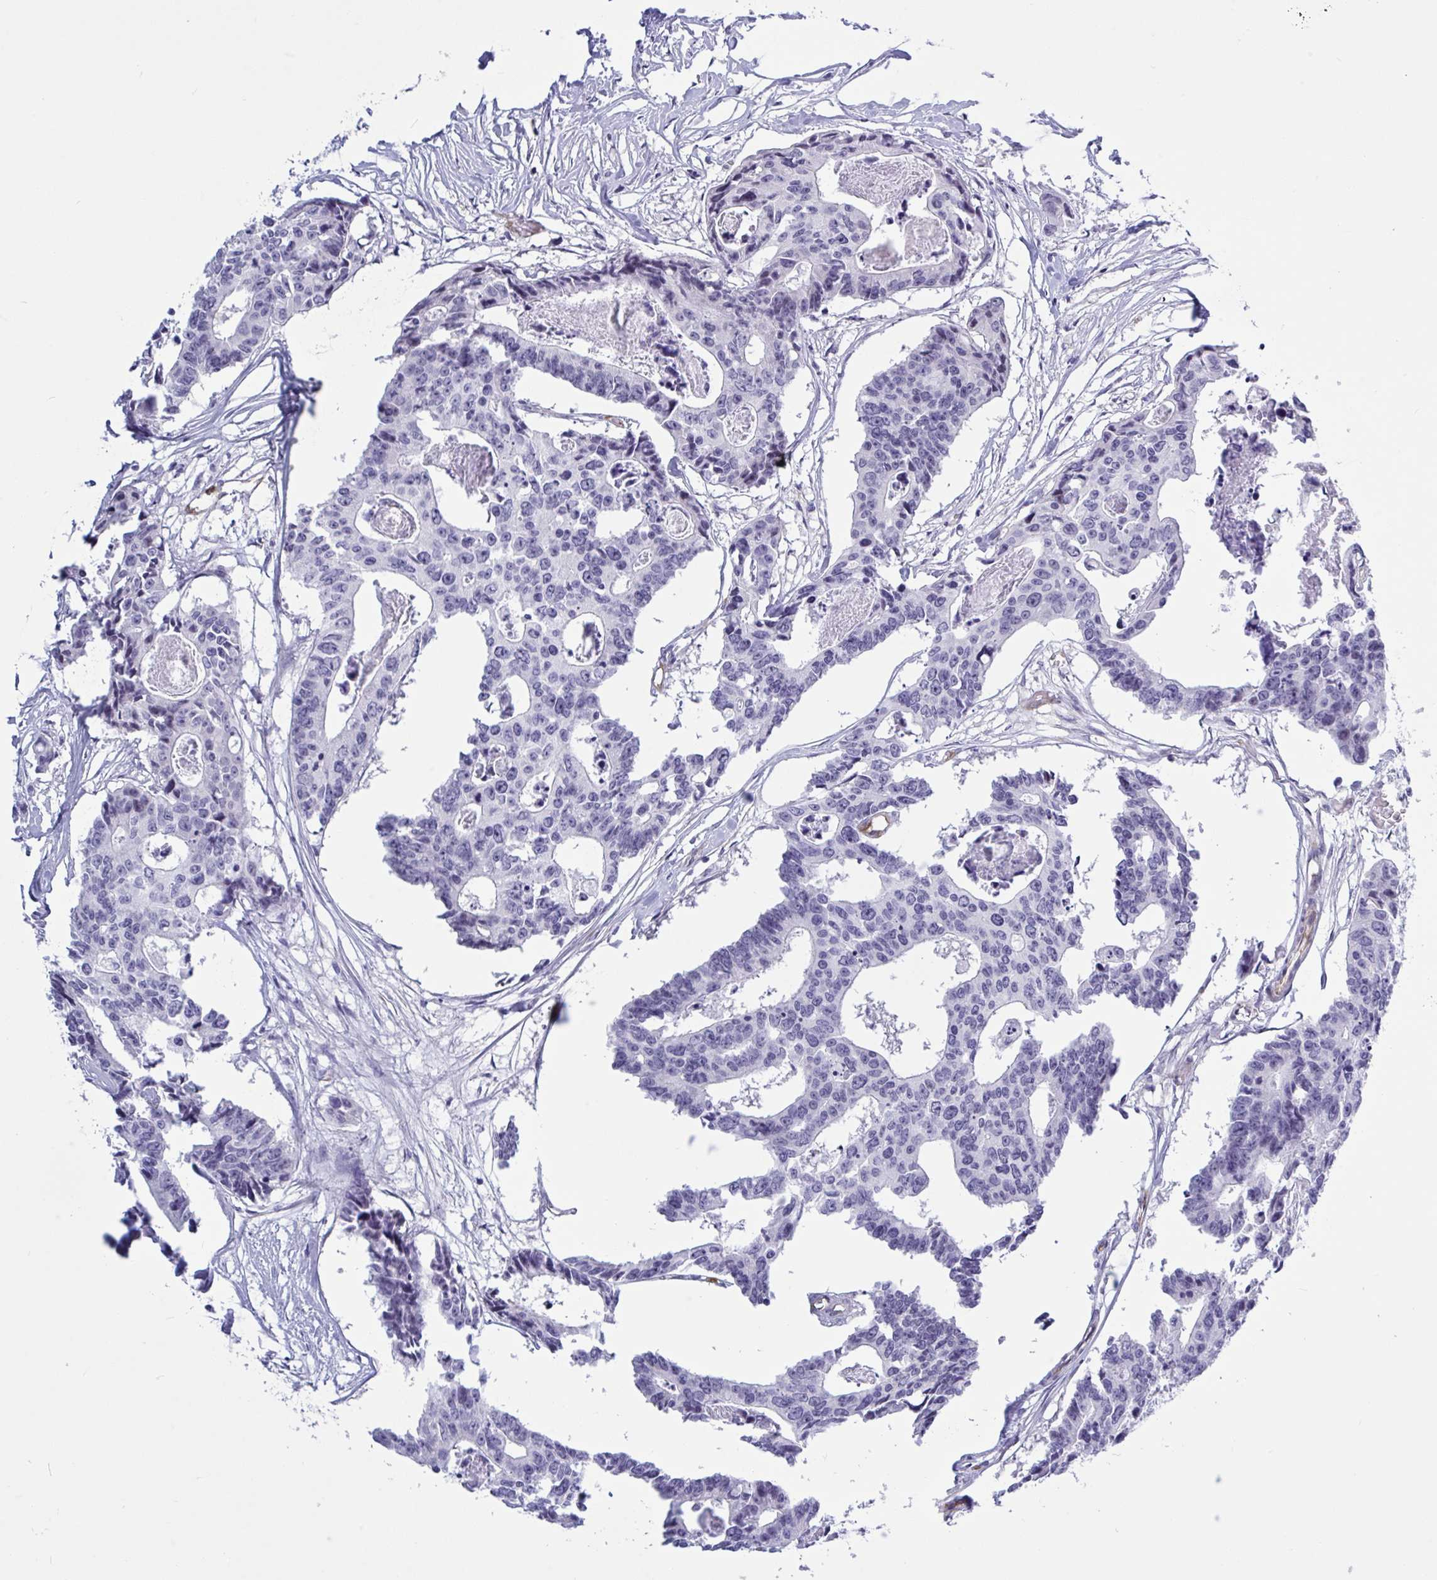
{"staining": {"intensity": "negative", "quantity": "none", "location": "none"}, "tissue": "colorectal cancer", "cell_type": "Tumor cells", "image_type": "cancer", "snomed": [{"axis": "morphology", "description": "Adenocarcinoma, NOS"}, {"axis": "topography", "description": "Rectum"}], "caption": "IHC micrograph of neoplastic tissue: human colorectal adenocarcinoma stained with DAB (3,3'-diaminobenzidine) shows no significant protein expression in tumor cells.", "gene": "EML1", "patient": {"sex": "male", "age": 57}}